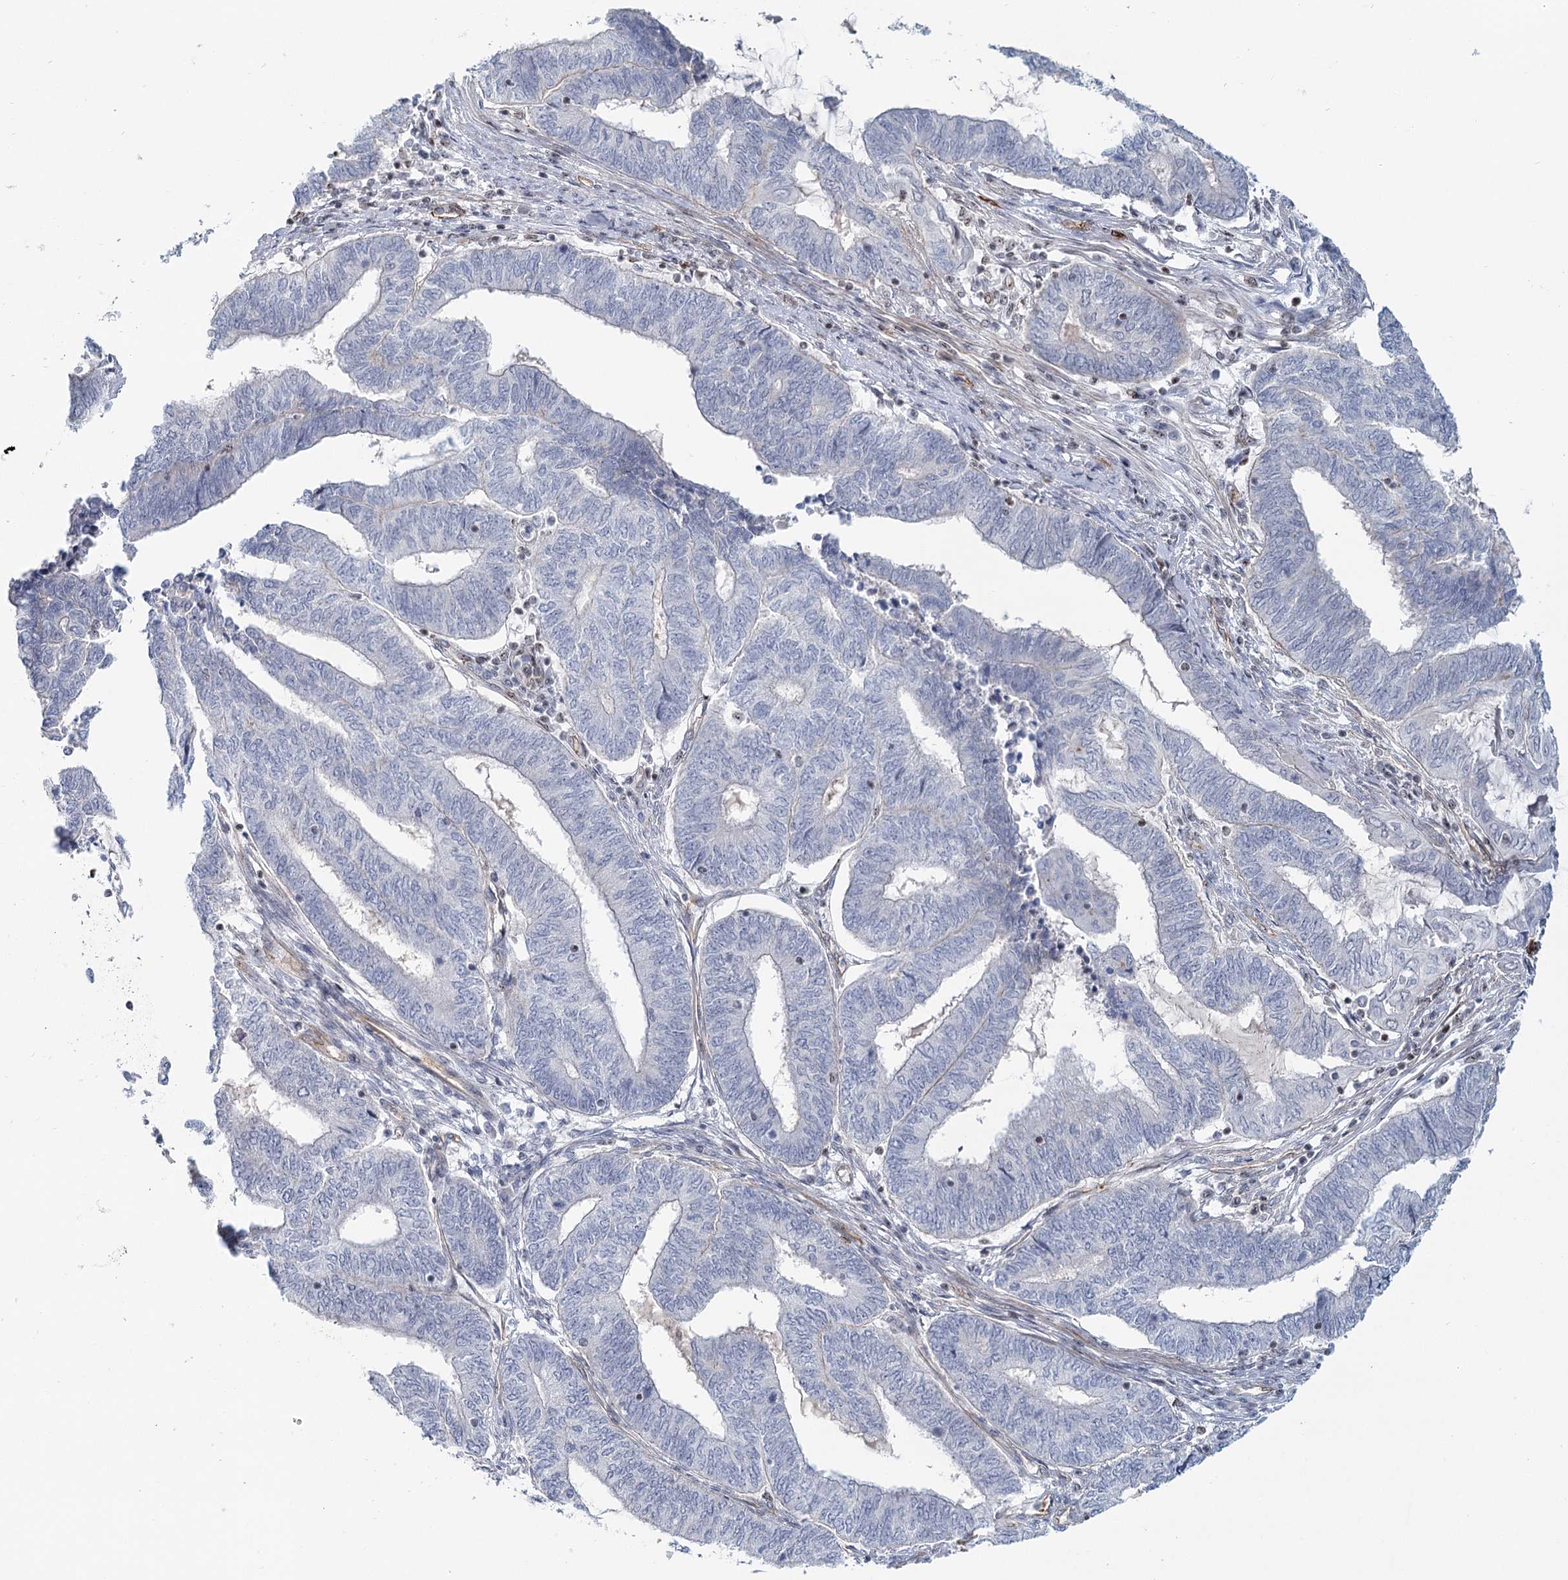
{"staining": {"intensity": "negative", "quantity": "none", "location": "none"}, "tissue": "endometrial cancer", "cell_type": "Tumor cells", "image_type": "cancer", "snomed": [{"axis": "morphology", "description": "Adenocarcinoma, NOS"}, {"axis": "topography", "description": "Uterus"}, {"axis": "topography", "description": "Endometrium"}], "caption": "This histopathology image is of endometrial cancer stained with immunohistochemistry to label a protein in brown with the nuclei are counter-stained blue. There is no expression in tumor cells.", "gene": "ZFYVE28", "patient": {"sex": "female", "age": 70}}